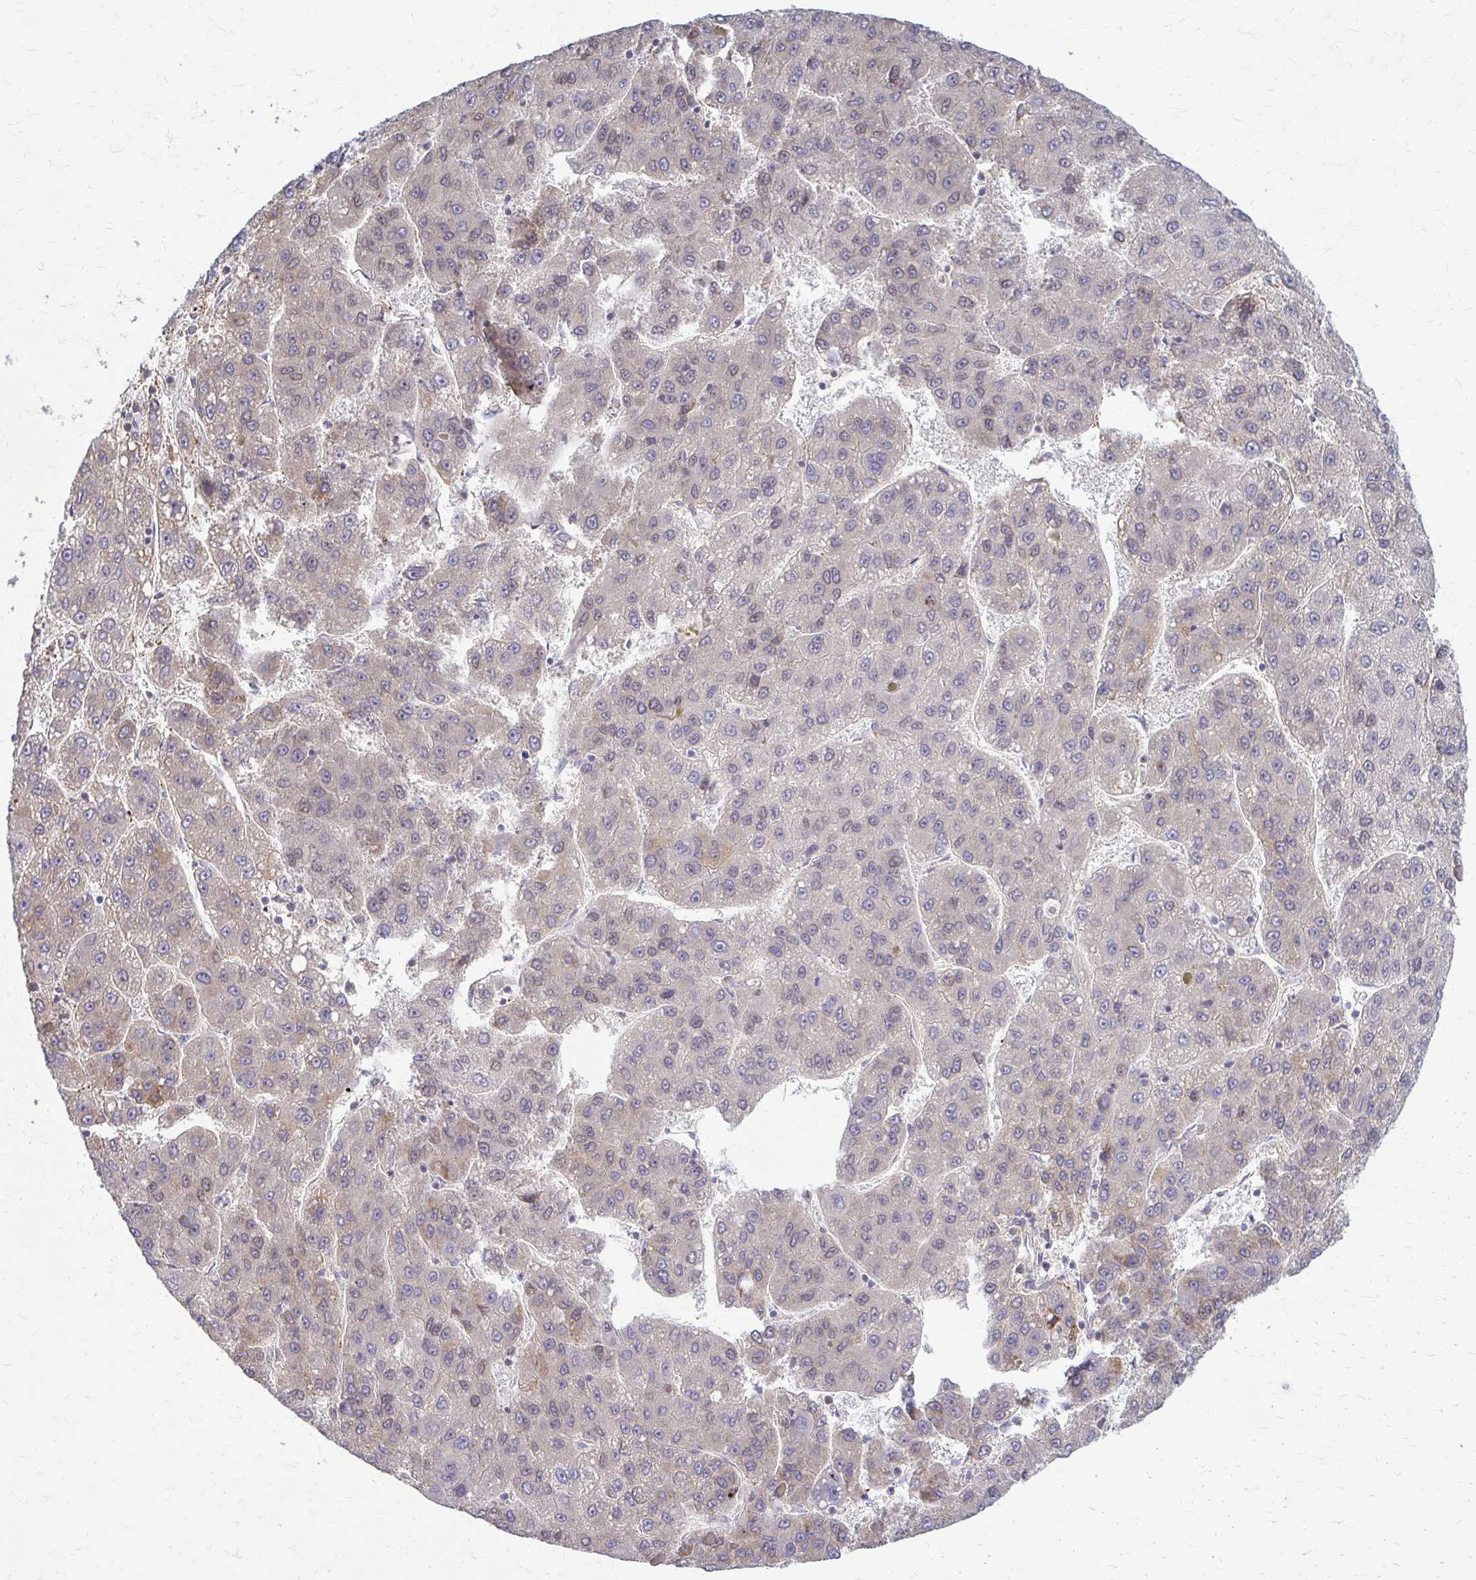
{"staining": {"intensity": "moderate", "quantity": "<25%", "location": "cytoplasmic/membranous"}, "tissue": "liver cancer", "cell_type": "Tumor cells", "image_type": "cancer", "snomed": [{"axis": "morphology", "description": "Carcinoma, Hepatocellular, NOS"}, {"axis": "topography", "description": "Liver"}], "caption": "The immunohistochemical stain highlights moderate cytoplasmic/membranous positivity in tumor cells of liver cancer tissue.", "gene": "MCRIP2", "patient": {"sex": "female", "age": 82}}